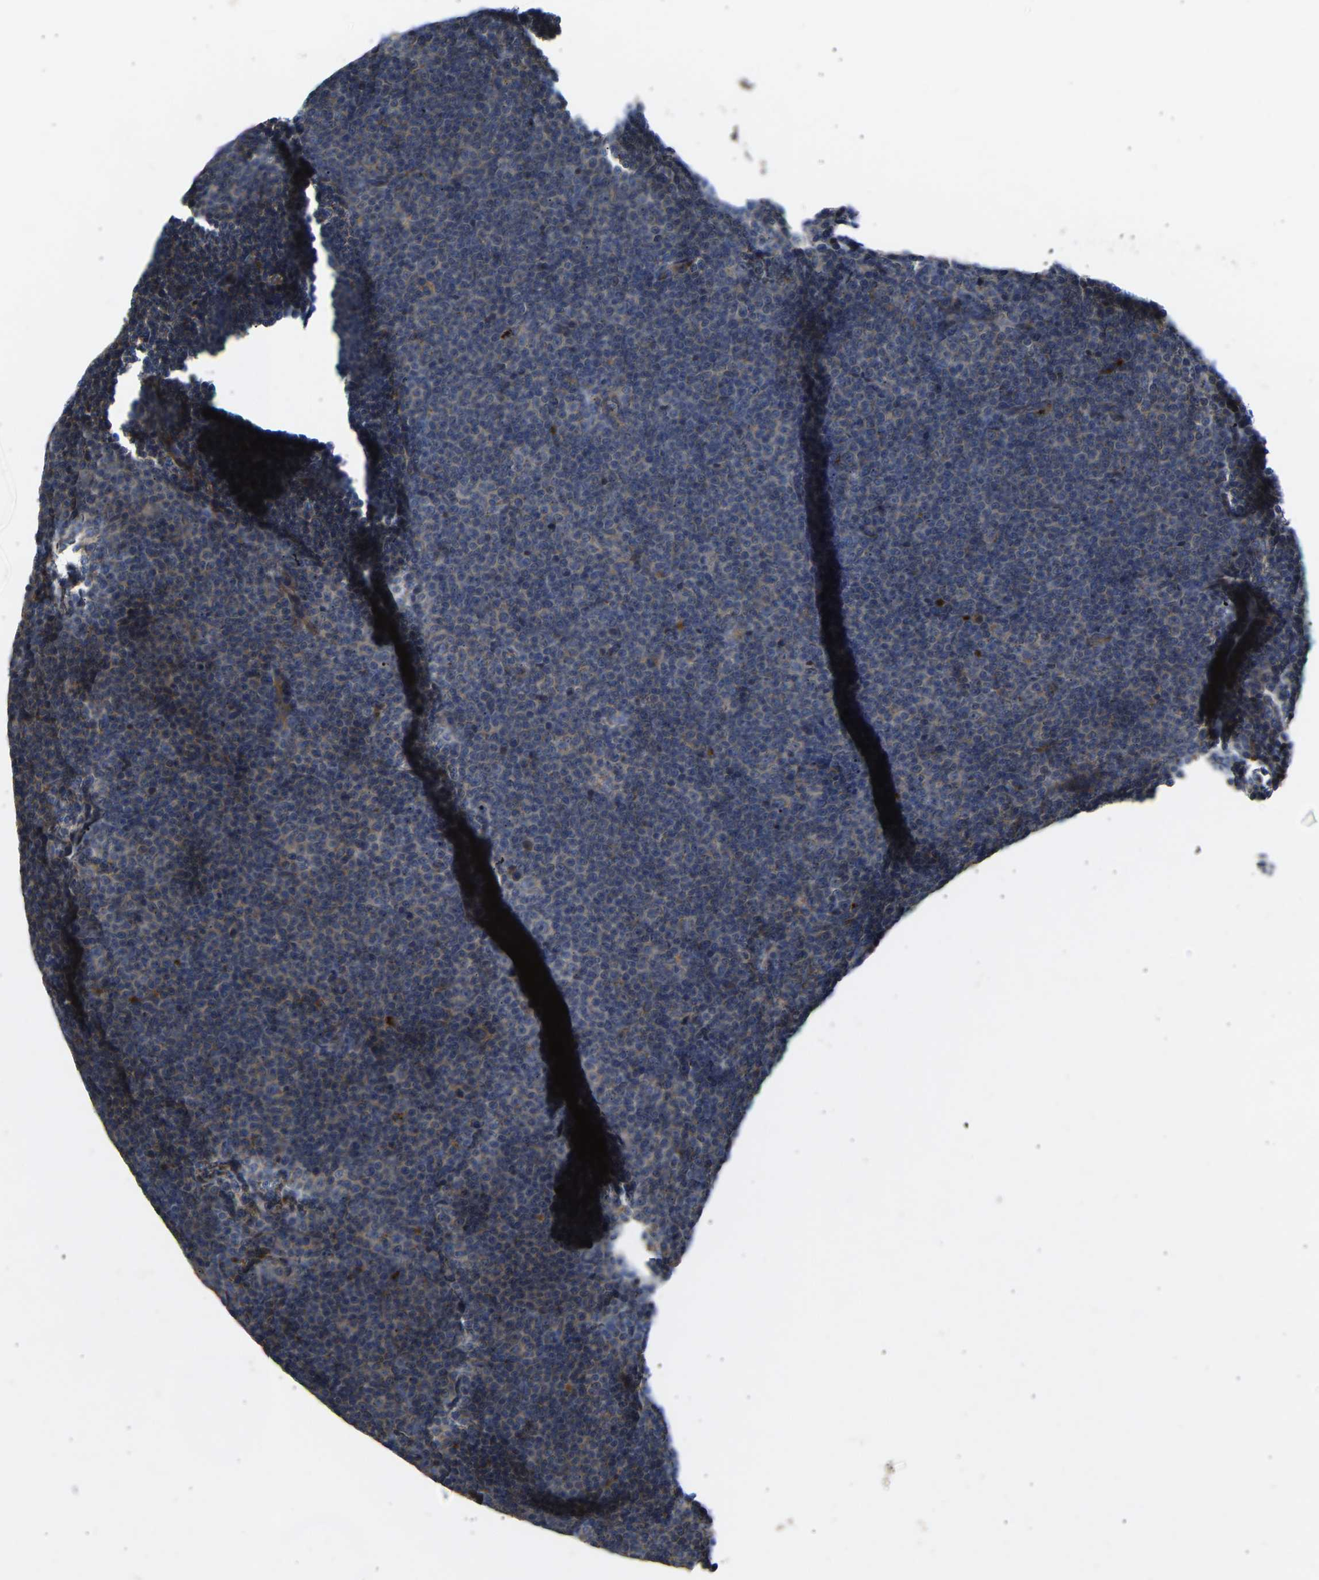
{"staining": {"intensity": "weak", "quantity": "<25%", "location": "cytoplasmic/membranous"}, "tissue": "lymphoma", "cell_type": "Tumor cells", "image_type": "cancer", "snomed": [{"axis": "morphology", "description": "Malignant lymphoma, non-Hodgkin's type, Low grade"}, {"axis": "topography", "description": "Lymph node"}], "caption": "Immunohistochemistry of malignant lymphoma, non-Hodgkin's type (low-grade) exhibits no expression in tumor cells.", "gene": "RGP1", "patient": {"sex": "female", "age": 67}}